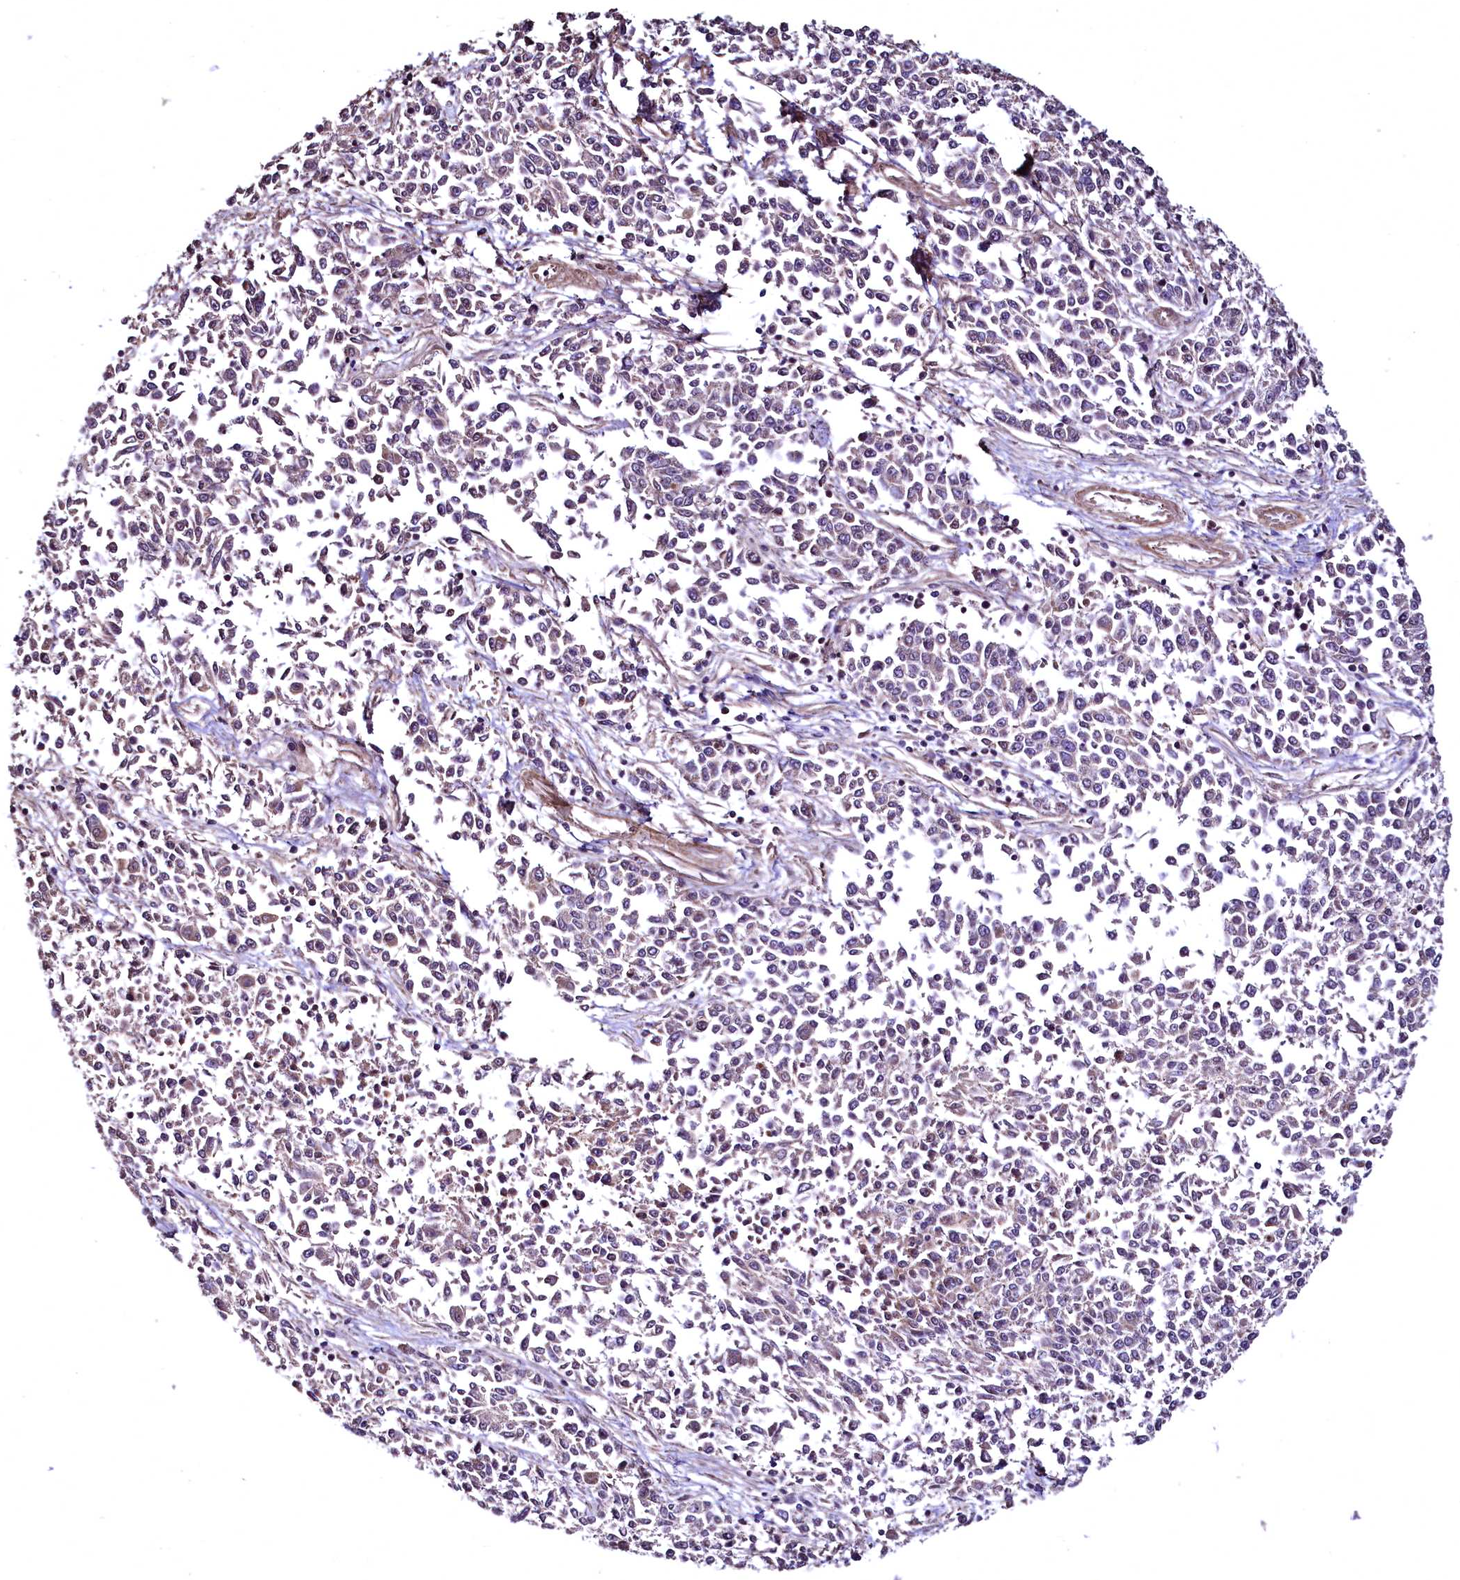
{"staining": {"intensity": "weak", "quantity": ">75%", "location": "cytoplasmic/membranous"}, "tissue": "endometrial cancer", "cell_type": "Tumor cells", "image_type": "cancer", "snomed": [{"axis": "morphology", "description": "Adenocarcinoma, NOS"}, {"axis": "topography", "description": "Endometrium"}], "caption": "This is a micrograph of IHC staining of endometrial adenocarcinoma, which shows weak expression in the cytoplasmic/membranous of tumor cells.", "gene": "TBCEL", "patient": {"sex": "female", "age": 50}}